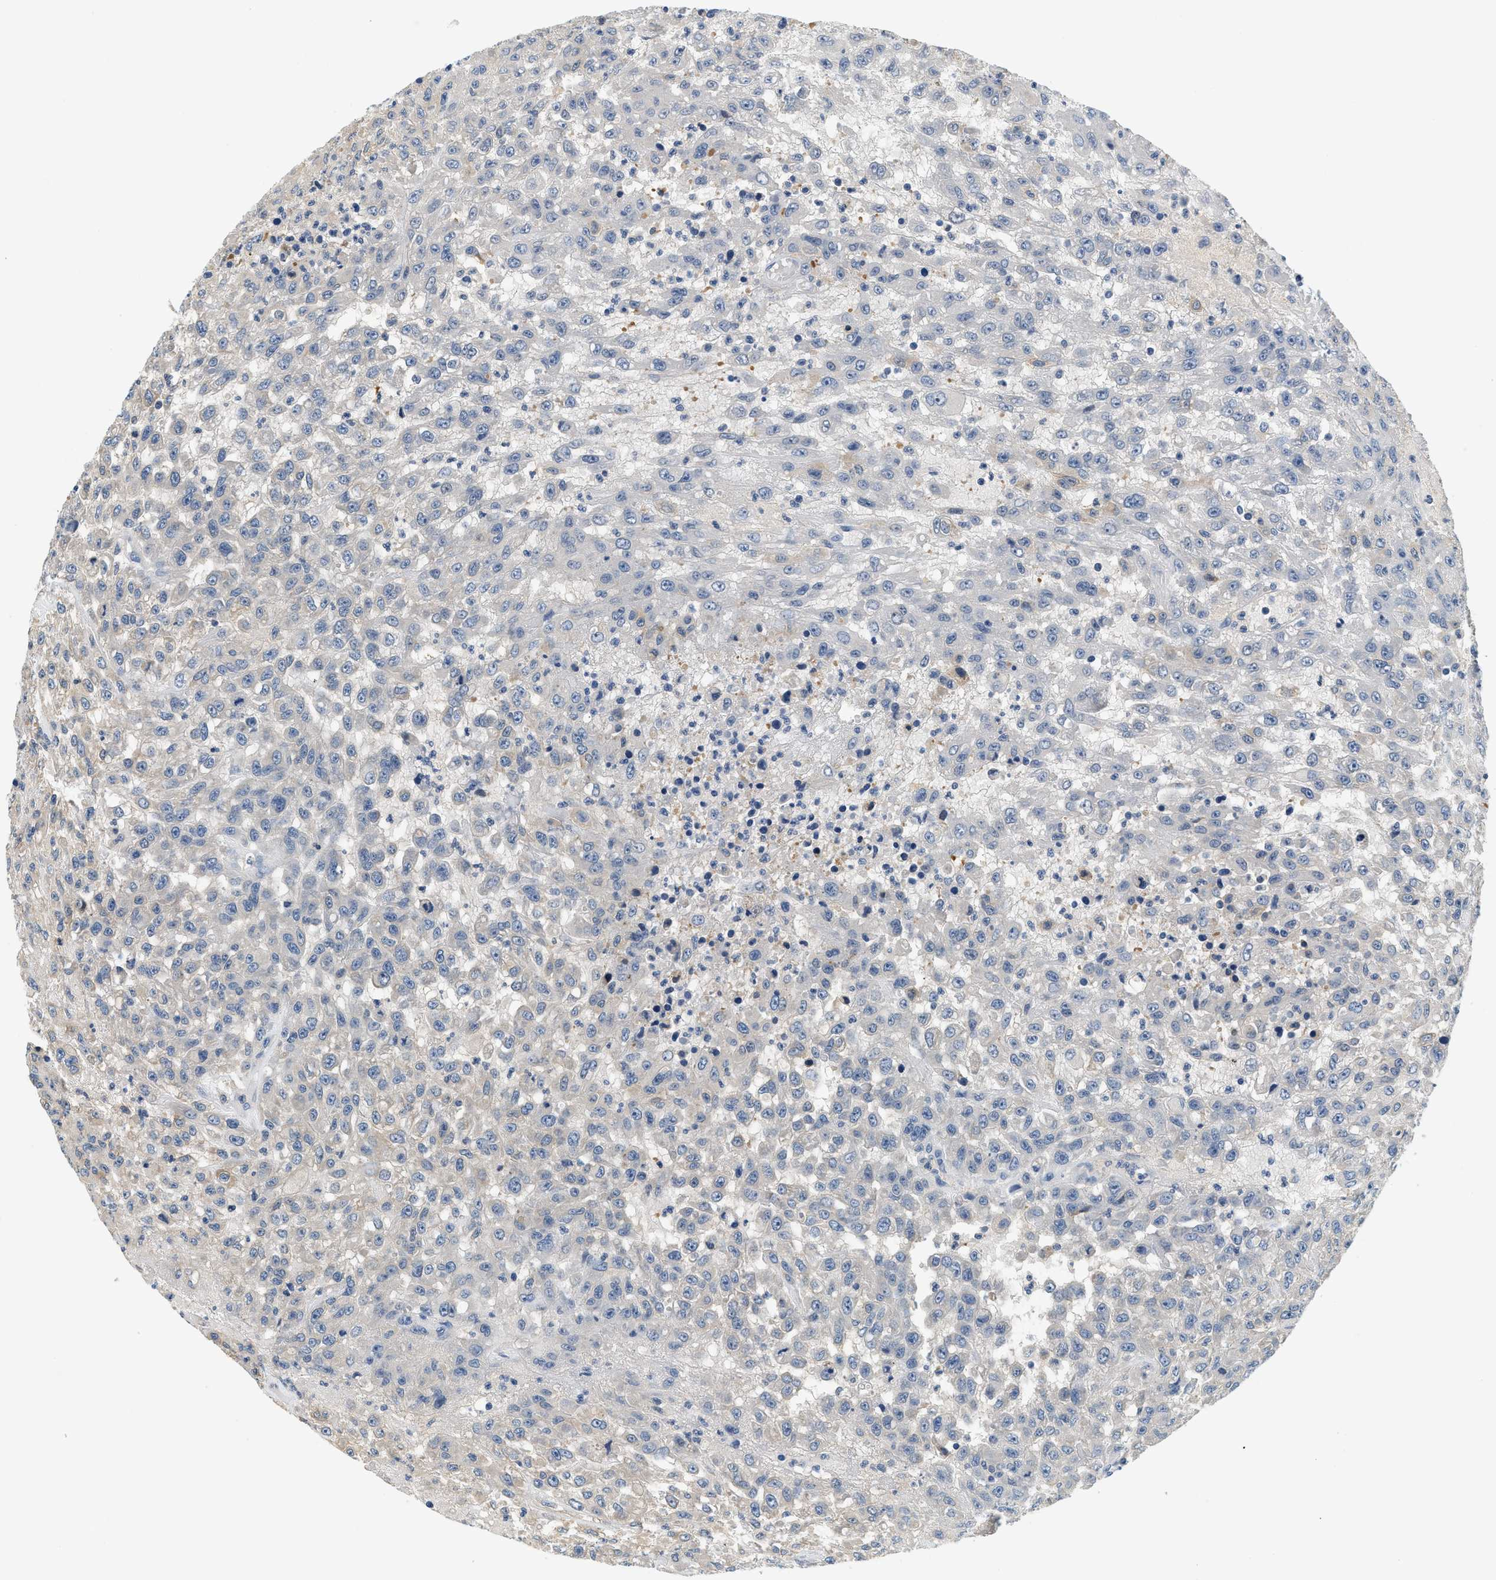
{"staining": {"intensity": "negative", "quantity": "none", "location": "none"}, "tissue": "urothelial cancer", "cell_type": "Tumor cells", "image_type": "cancer", "snomed": [{"axis": "morphology", "description": "Urothelial carcinoma, High grade"}, {"axis": "topography", "description": "Urinary bladder"}], "caption": "An image of human urothelial cancer is negative for staining in tumor cells. (DAB immunohistochemistry with hematoxylin counter stain).", "gene": "SLC35E1", "patient": {"sex": "male", "age": 46}}